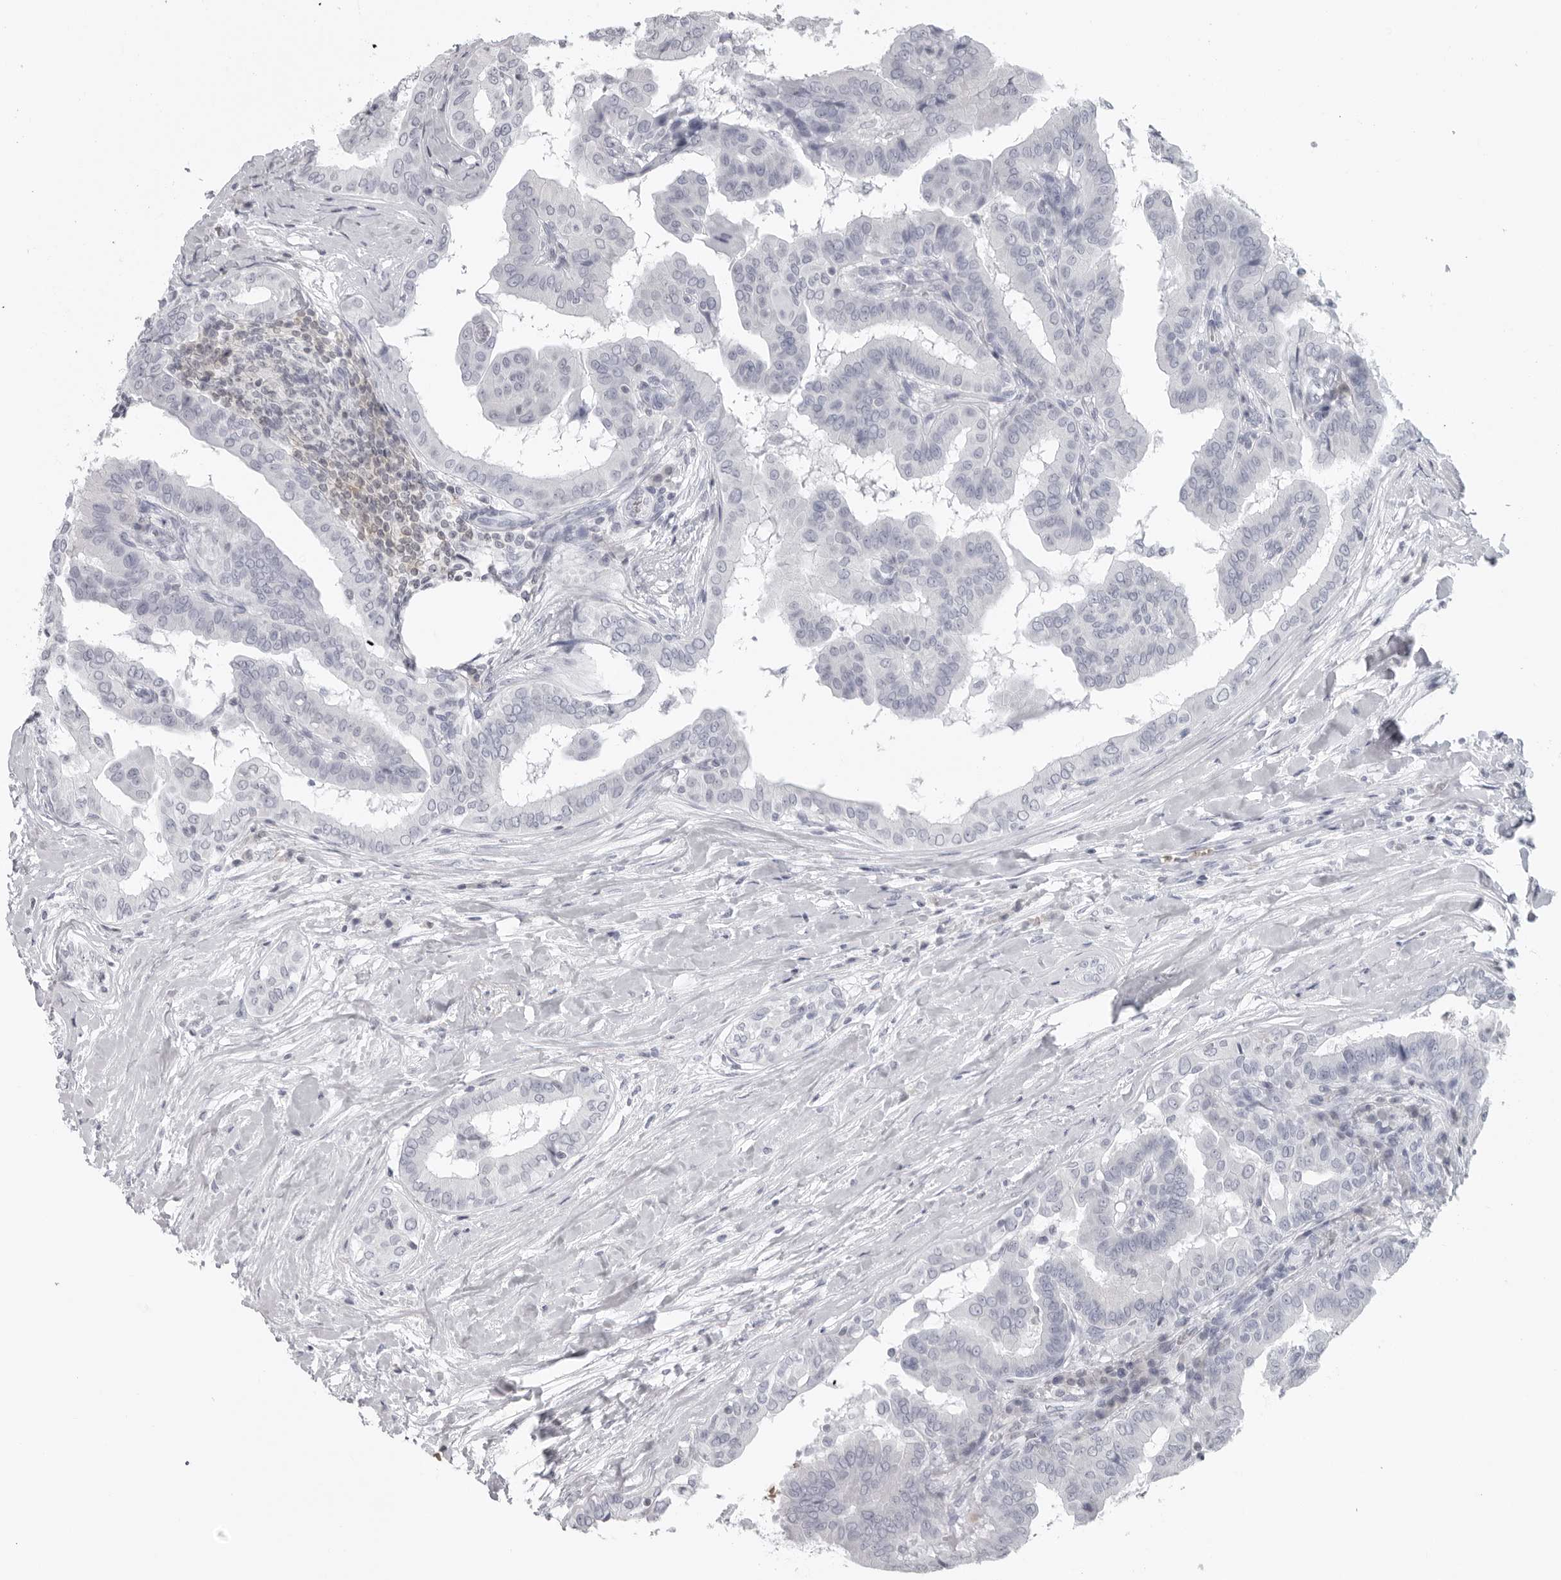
{"staining": {"intensity": "negative", "quantity": "none", "location": "none"}, "tissue": "thyroid cancer", "cell_type": "Tumor cells", "image_type": "cancer", "snomed": [{"axis": "morphology", "description": "Papillary adenocarcinoma, NOS"}, {"axis": "topography", "description": "Thyroid gland"}], "caption": "The immunohistochemistry image has no significant staining in tumor cells of thyroid cancer tissue. (Stains: DAB immunohistochemistry with hematoxylin counter stain, Microscopy: brightfield microscopy at high magnification).", "gene": "EPB41", "patient": {"sex": "male", "age": 33}}